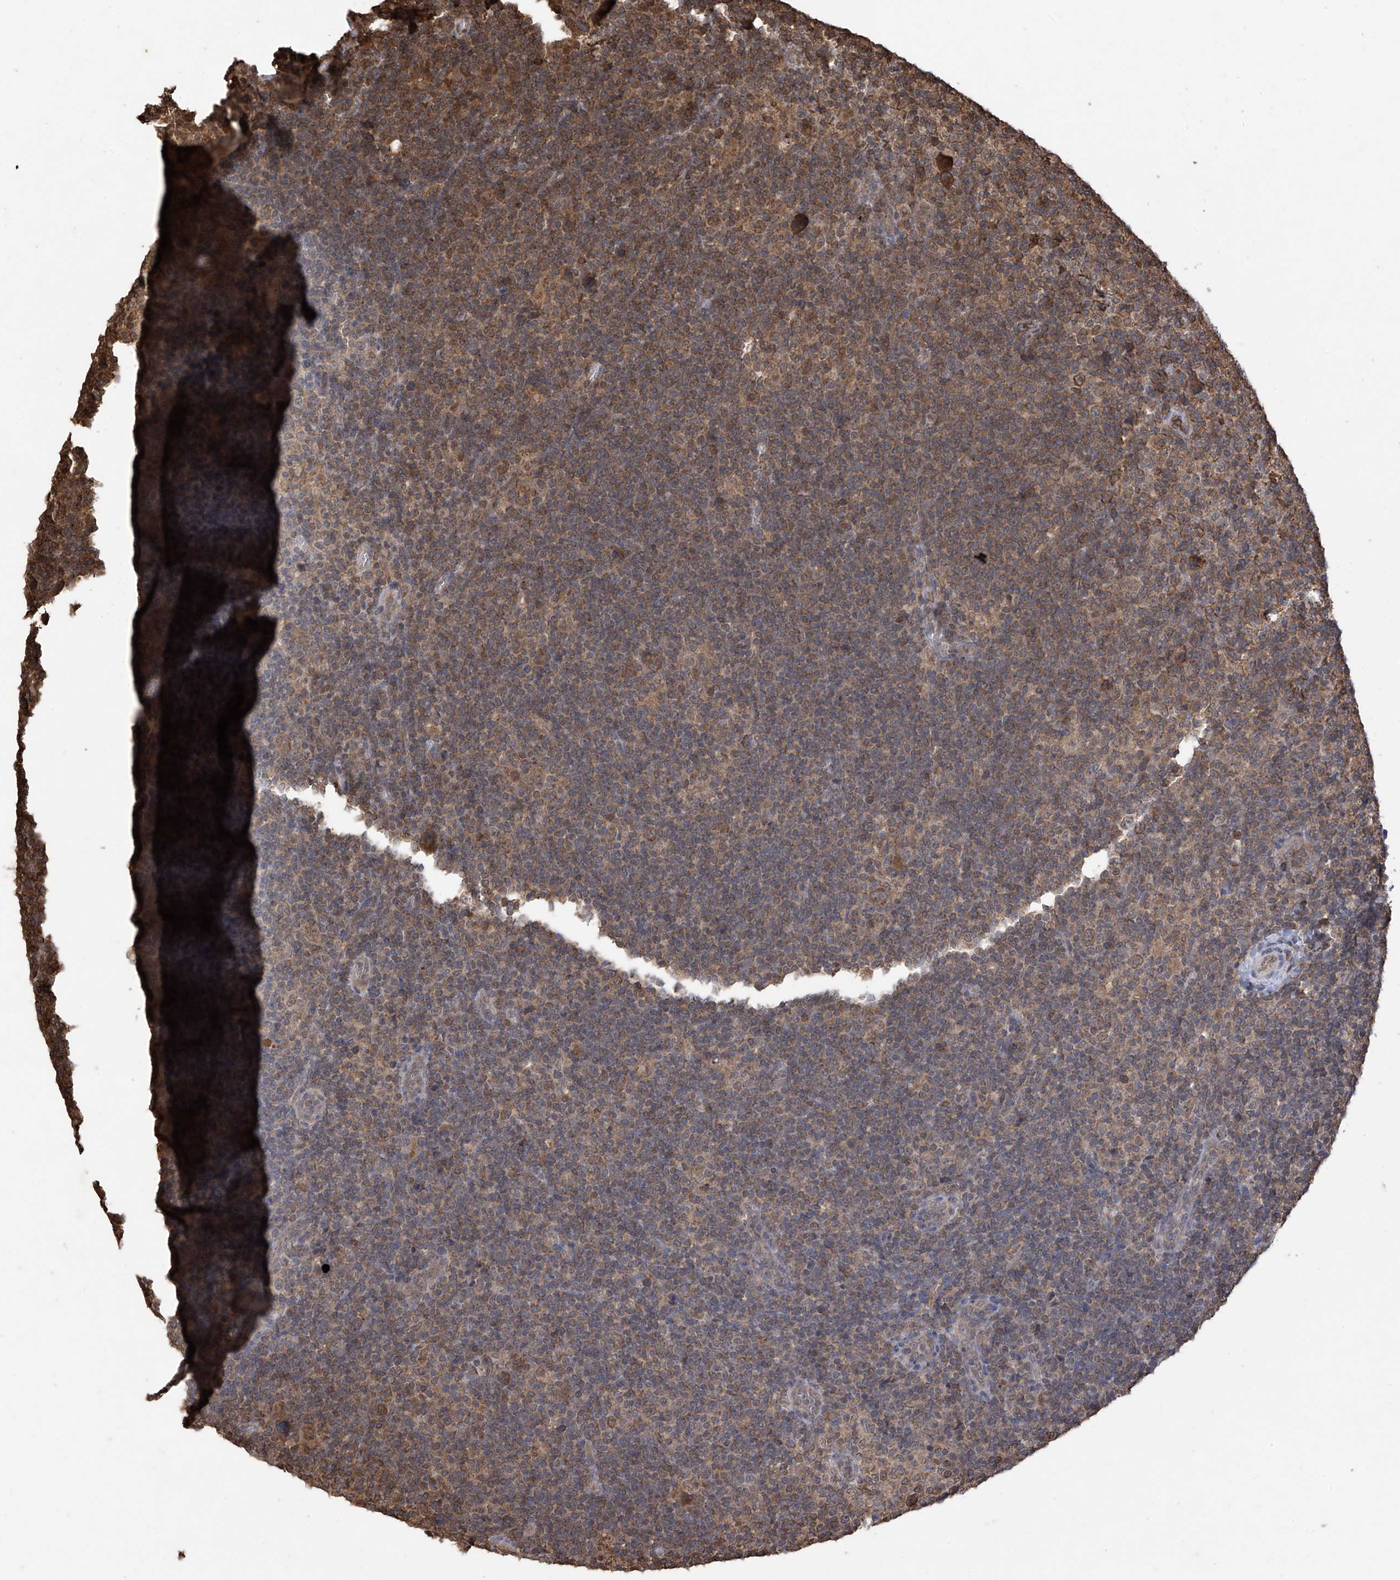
{"staining": {"intensity": "moderate", "quantity": "<25%", "location": "cytoplasmic/membranous"}, "tissue": "lymphoma", "cell_type": "Tumor cells", "image_type": "cancer", "snomed": [{"axis": "morphology", "description": "Hodgkin's disease, NOS"}, {"axis": "topography", "description": "Lymph node"}], "caption": "Protein expression analysis of human Hodgkin's disease reveals moderate cytoplasmic/membranous positivity in approximately <25% of tumor cells.", "gene": "PNPT1", "patient": {"sex": "female", "age": 57}}